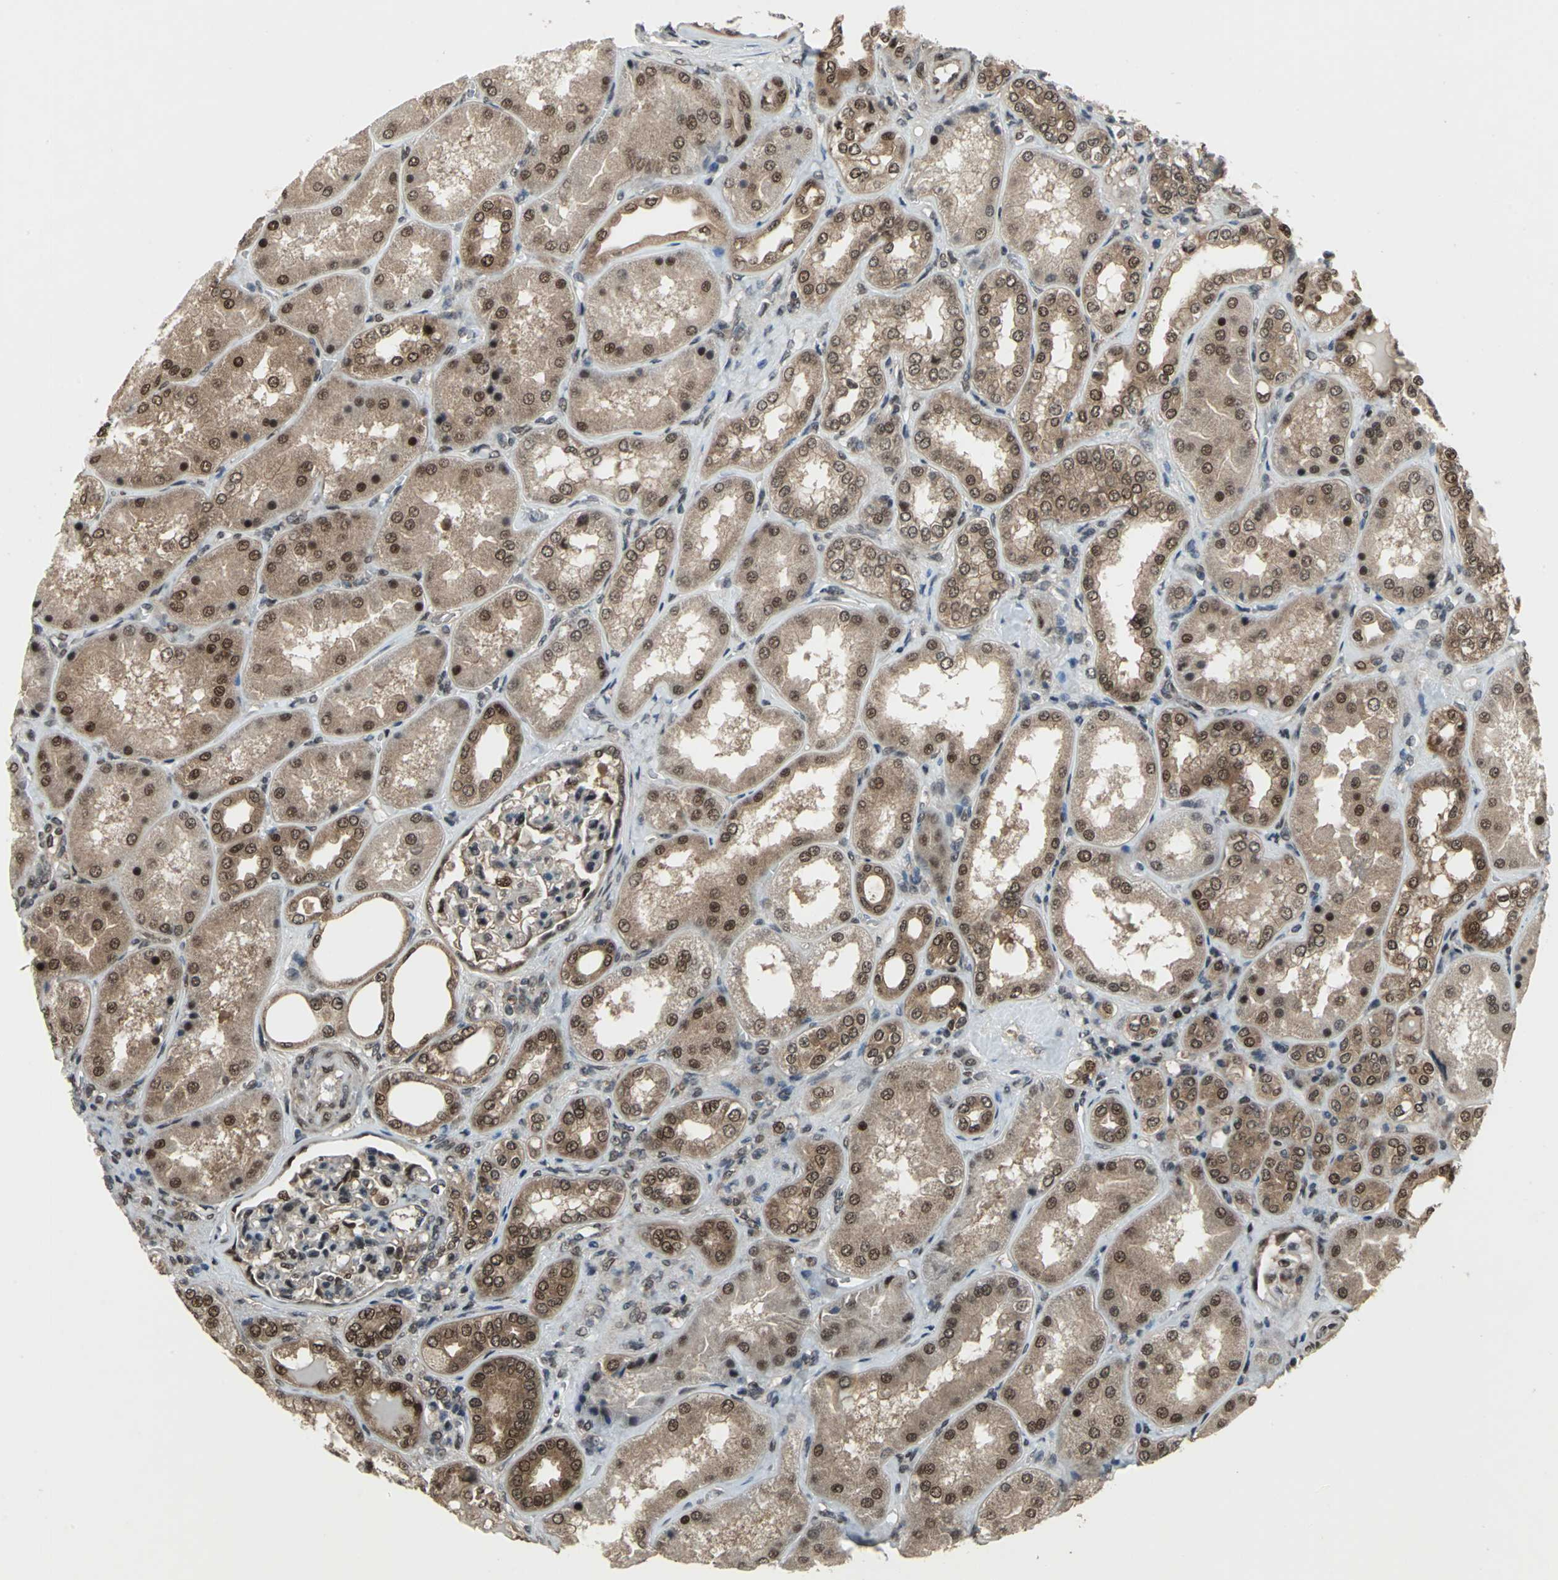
{"staining": {"intensity": "strong", "quantity": "25%-75%", "location": "cytoplasmic/membranous,nuclear"}, "tissue": "kidney", "cell_type": "Cells in glomeruli", "image_type": "normal", "snomed": [{"axis": "morphology", "description": "Normal tissue, NOS"}, {"axis": "topography", "description": "Kidney"}], "caption": "Protein expression analysis of unremarkable kidney demonstrates strong cytoplasmic/membranous,nuclear positivity in about 25%-75% of cells in glomeruli. Immunohistochemistry stains the protein of interest in brown and the nuclei are stained blue.", "gene": "COPS5", "patient": {"sex": "female", "age": 56}}